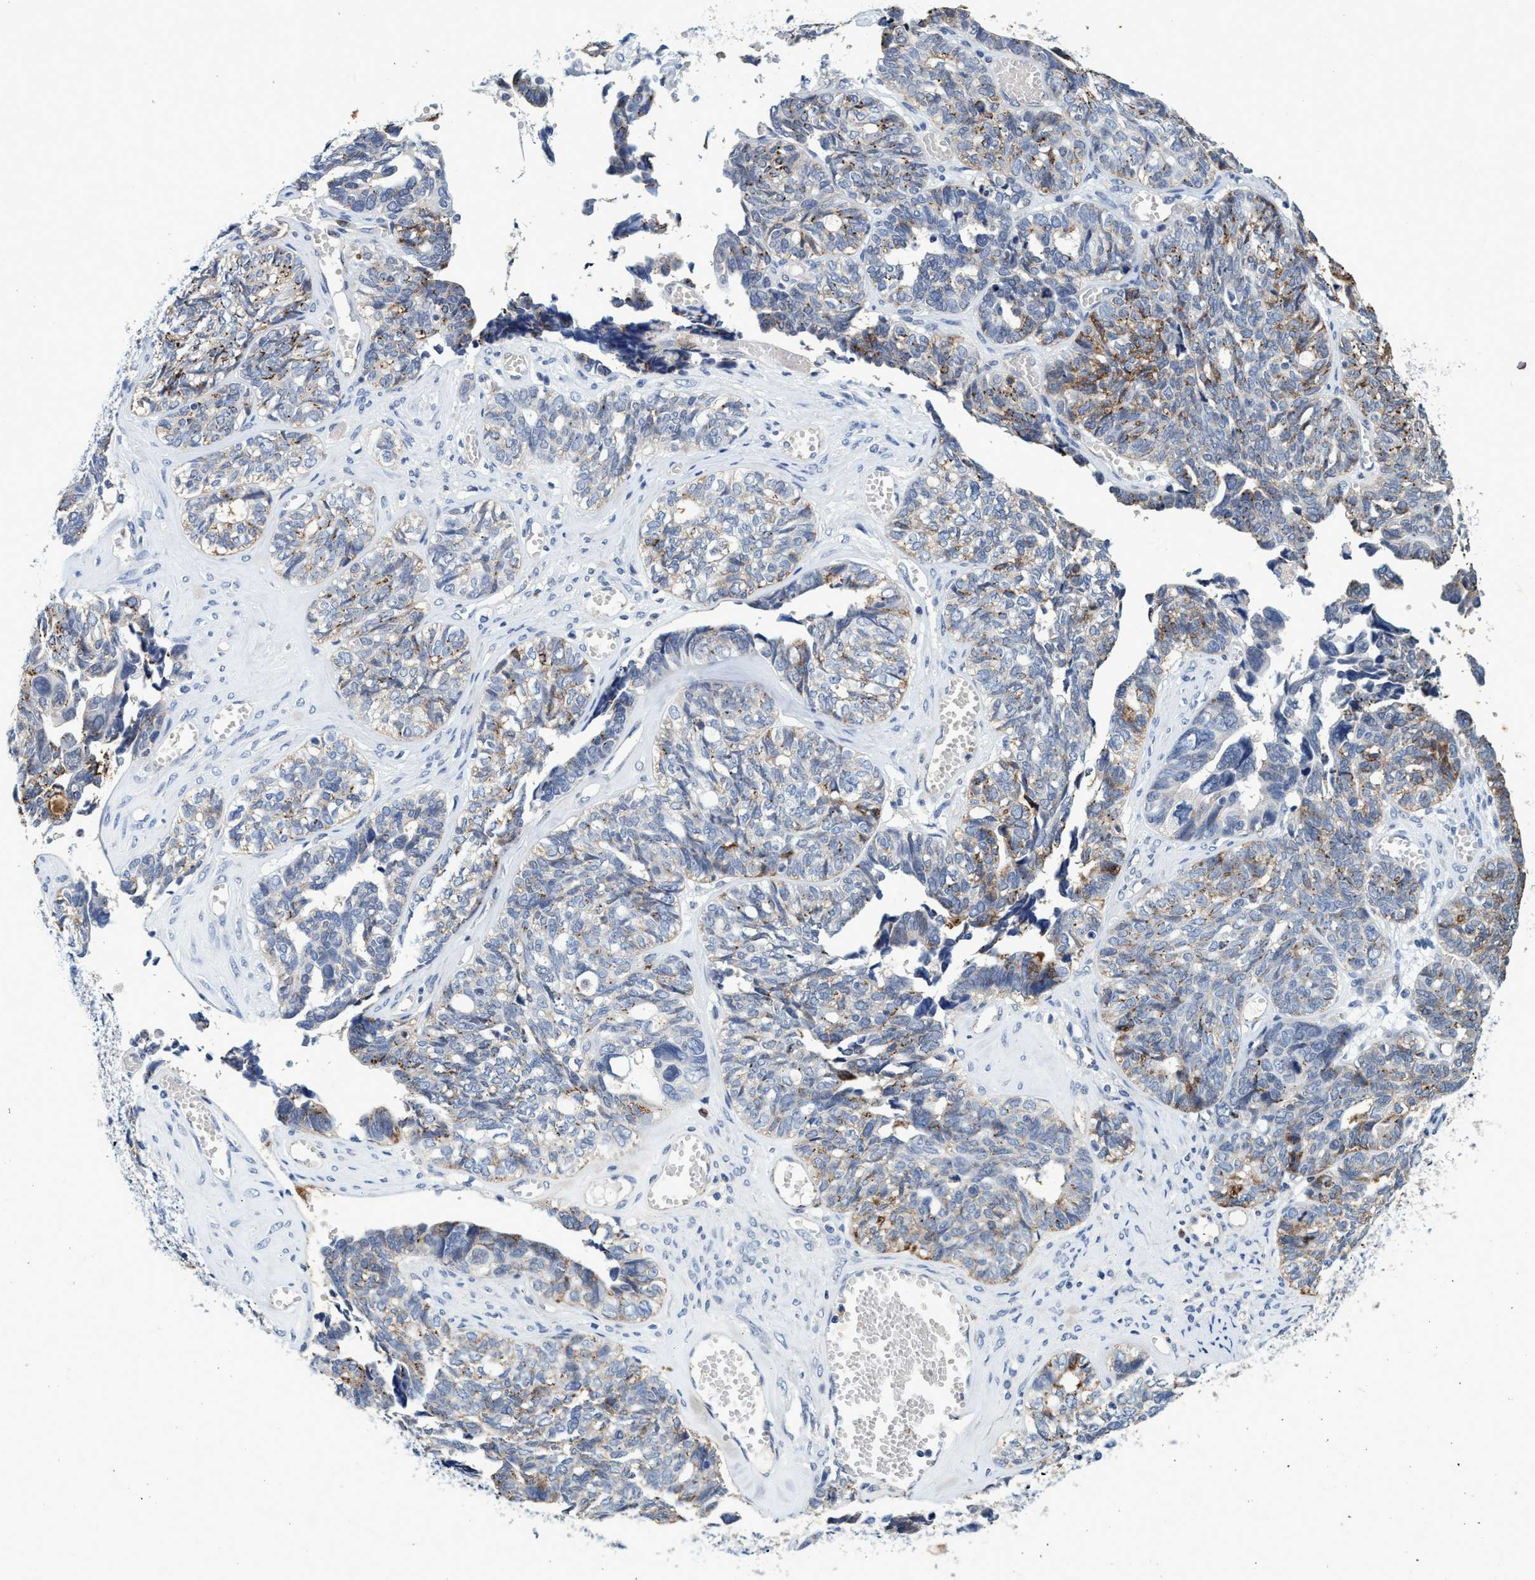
{"staining": {"intensity": "weak", "quantity": "25%-75%", "location": "cytoplasmic/membranous"}, "tissue": "ovarian cancer", "cell_type": "Tumor cells", "image_type": "cancer", "snomed": [{"axis": "morphology", "description": "Cystadenocarcinoma, serous, NOS"}, {"axis": "topography", "description": "Ovary"}], "caption": "Serous cystadenocarcinoma (ovarian) stained with DAB immunohistochemistry demonstrates low levels of weak cytoplasmic/membranous expression in about 25%-75% of tumor cells.", "gene": "GRB14", "patient": {"sex": "female", "age": 79}}